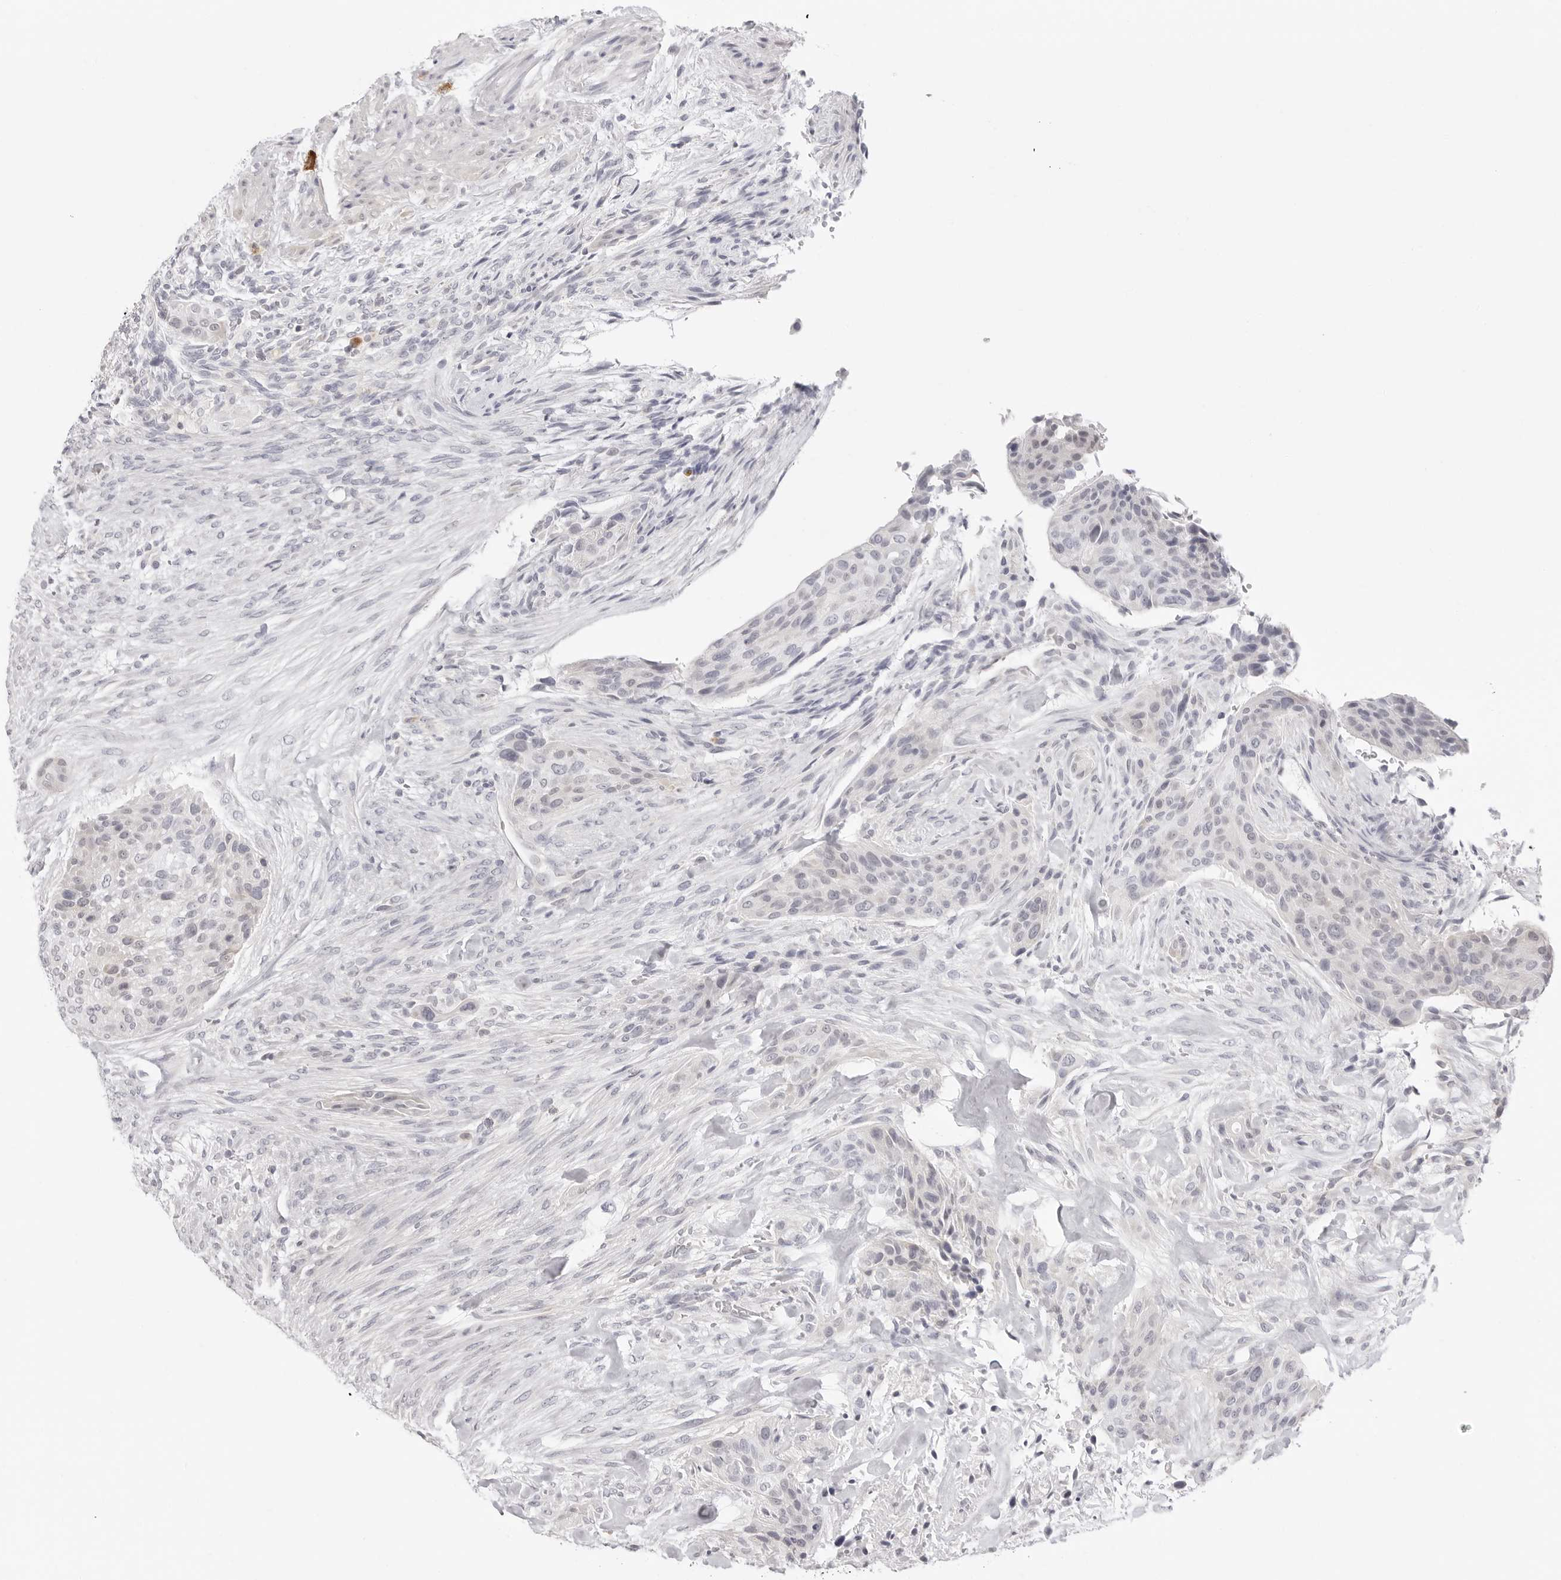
{"staining": {"intensity": "negative", "quantity": "none", "location": "none"}, "tissue": "urothelial cancer", "cell_type": "Tumor cells", "image_type": "cancer", "snomed": [{"axis": "morphology", "description": "Urothelial carcinoma, High grade"}, {"axis": "topography", "description": "Urinary bladder"}], "caption": "This is an immunohistochemistry (IHC) image of high-grade urothelial carcinoma. There is no expression in tumor cells.", "gene": "FDPS", "patient": {"sex": "male", "age": 35}}